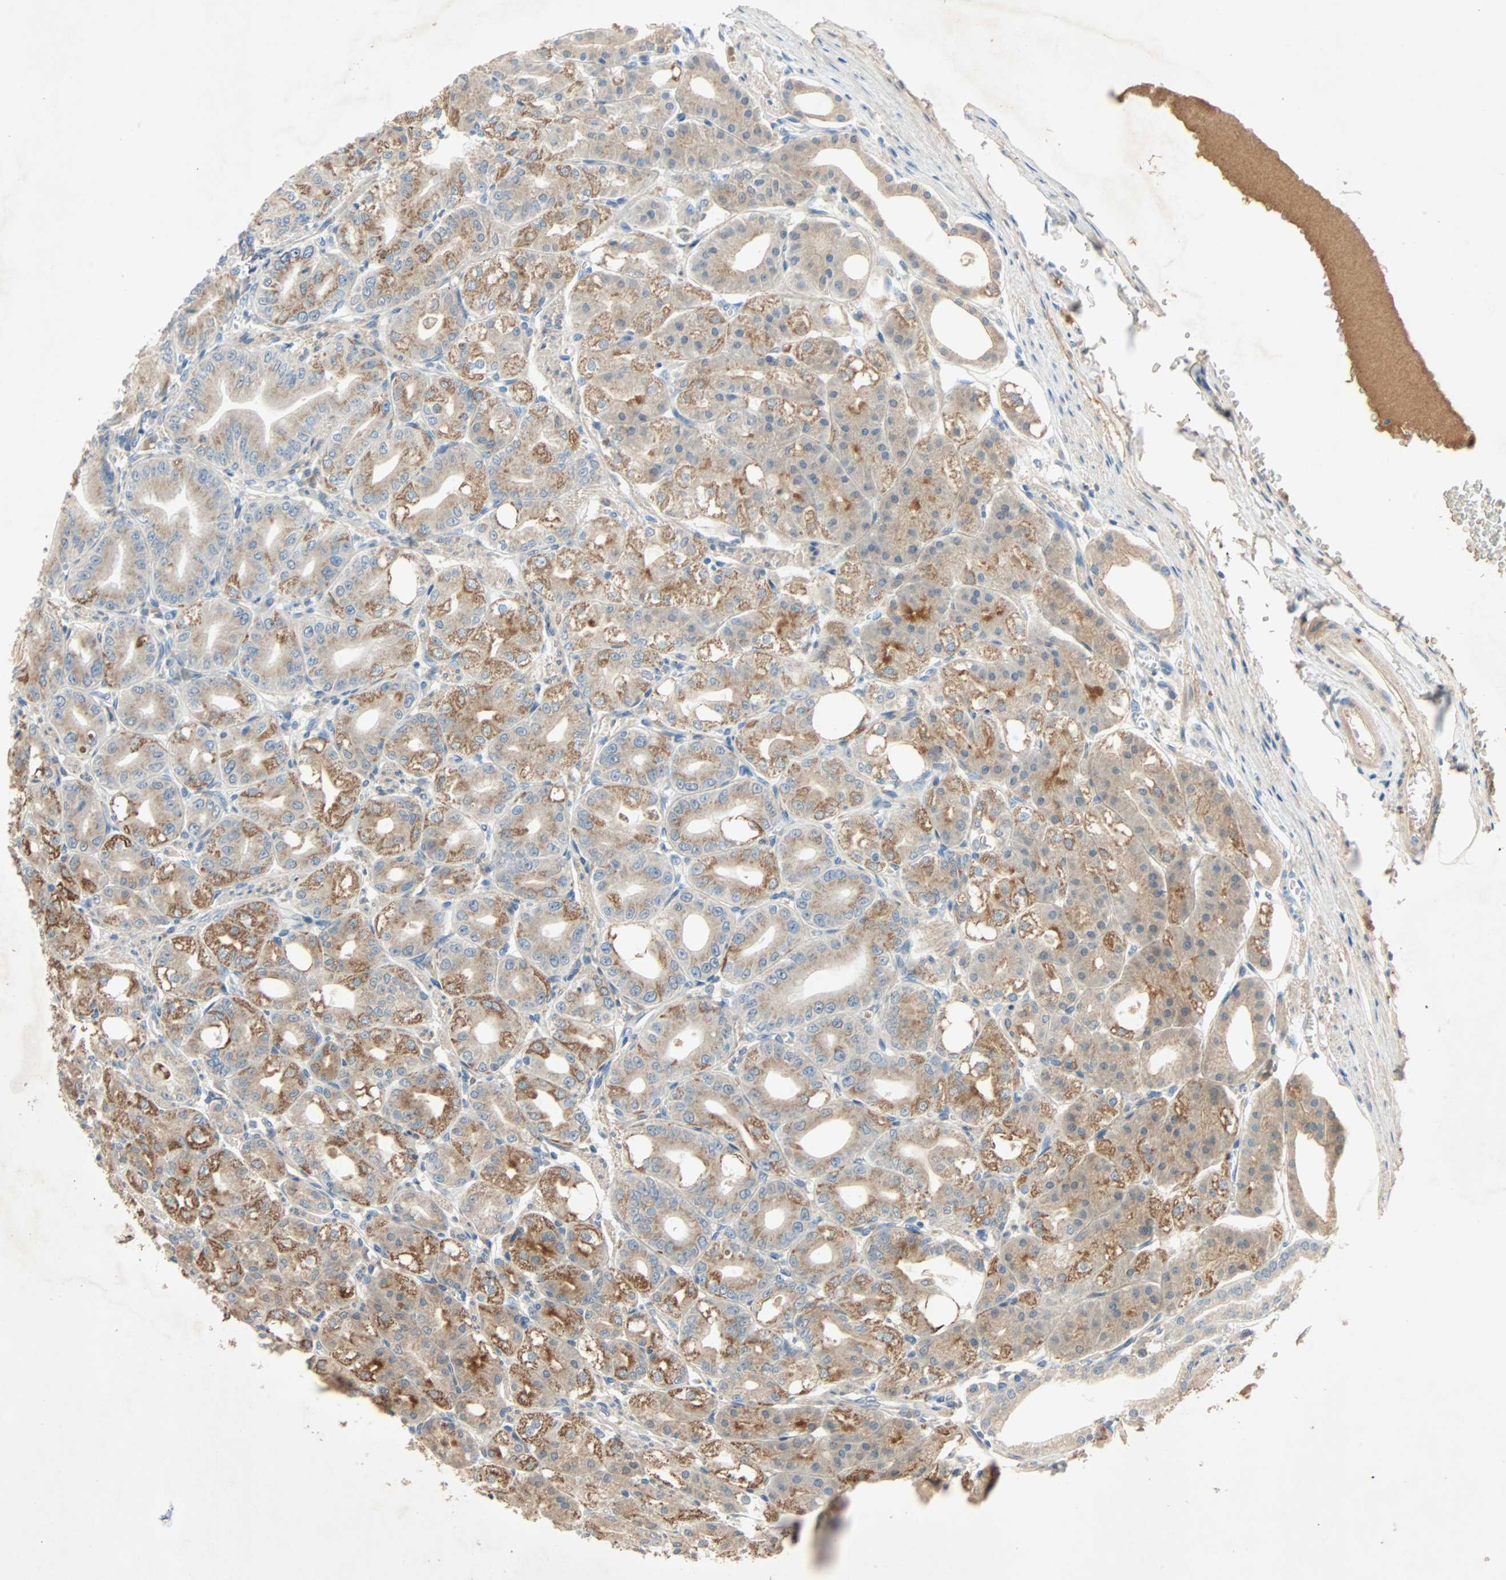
{"staining": {"intensity": "moderate", "quantity": "25%-75%", "location": "cytoplasmic/membranous"}, "tissue": "stomach", "cell_type": "Glandular cells", "image_type": "normal", "snomed": [{"axis": "morphology", "description": "Normal tissue, NOS"}, {"axis": "topography", "description": "Stomach, lower"}], "caption": "Immunohistochemistry of benign human stomach demonstrates medium levels of moderate cytoplasmic/membranous positivity in approximately 25%-75% of glandular cells.", "gene": "XYLT1", "patient": {"sex": "male", "age": 71}}